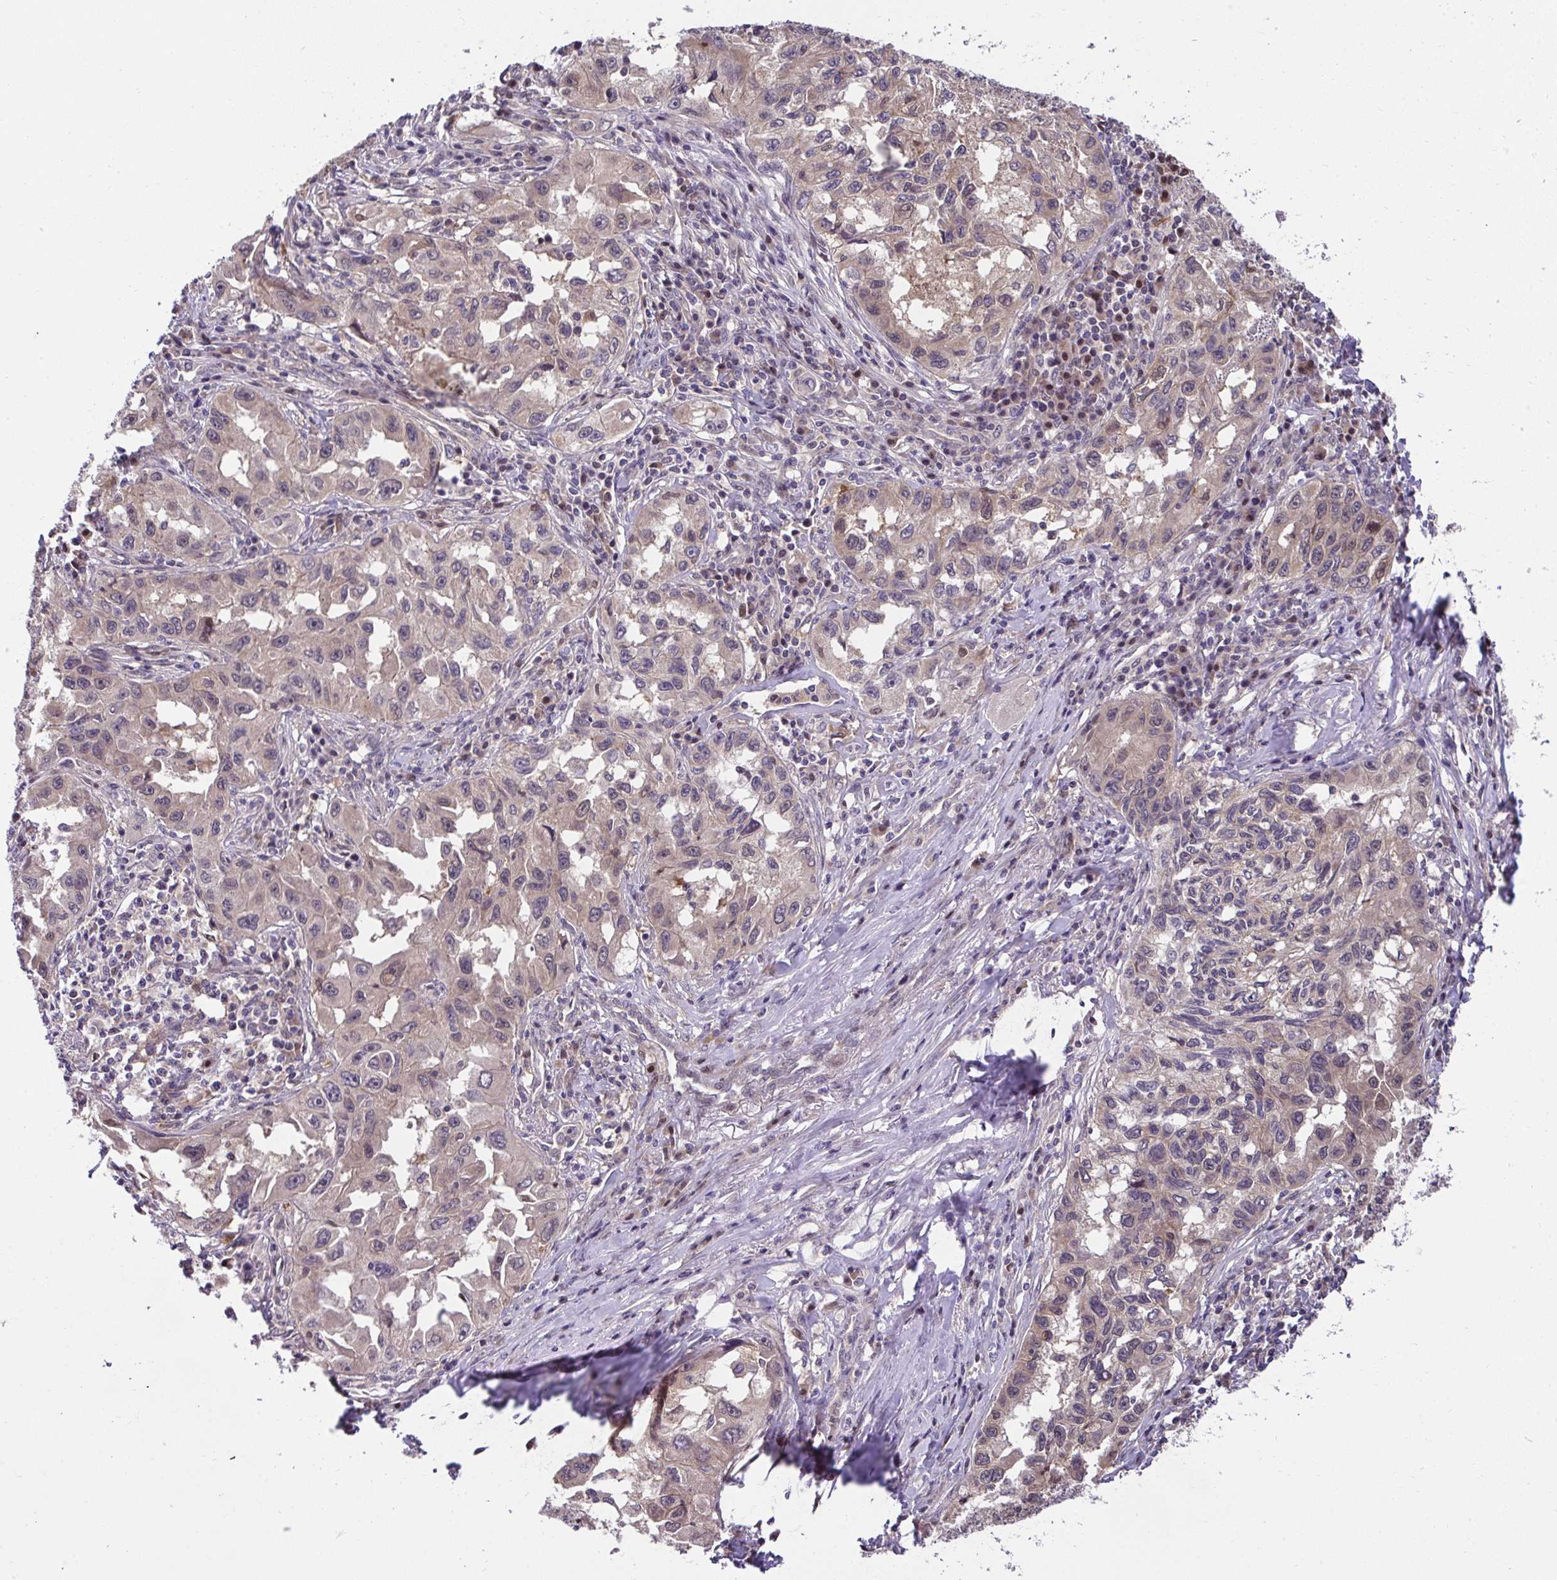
{"staining": {"intensity": "weak", "quantity": "25%-75%", "location": "cytoplasmic/membranous"}, "tissue": "lung cancer", "cell_type": "Tumor cells", "image_type": "cancer", "snomed": [{"axis": "morphology", "description": "Adenocarcinoma, NOS"}, {"axis": "topography", "description": "Lung"}], "caption": "Adenocarcinoma (lung) was stained to show a protein in brown. There is low levels of weak cytoplasmic/membranous positivity in approximately 25%-75% of tumor cells.", "gene": "RDH14", "patient": {"sex": "female", "age": 73}}